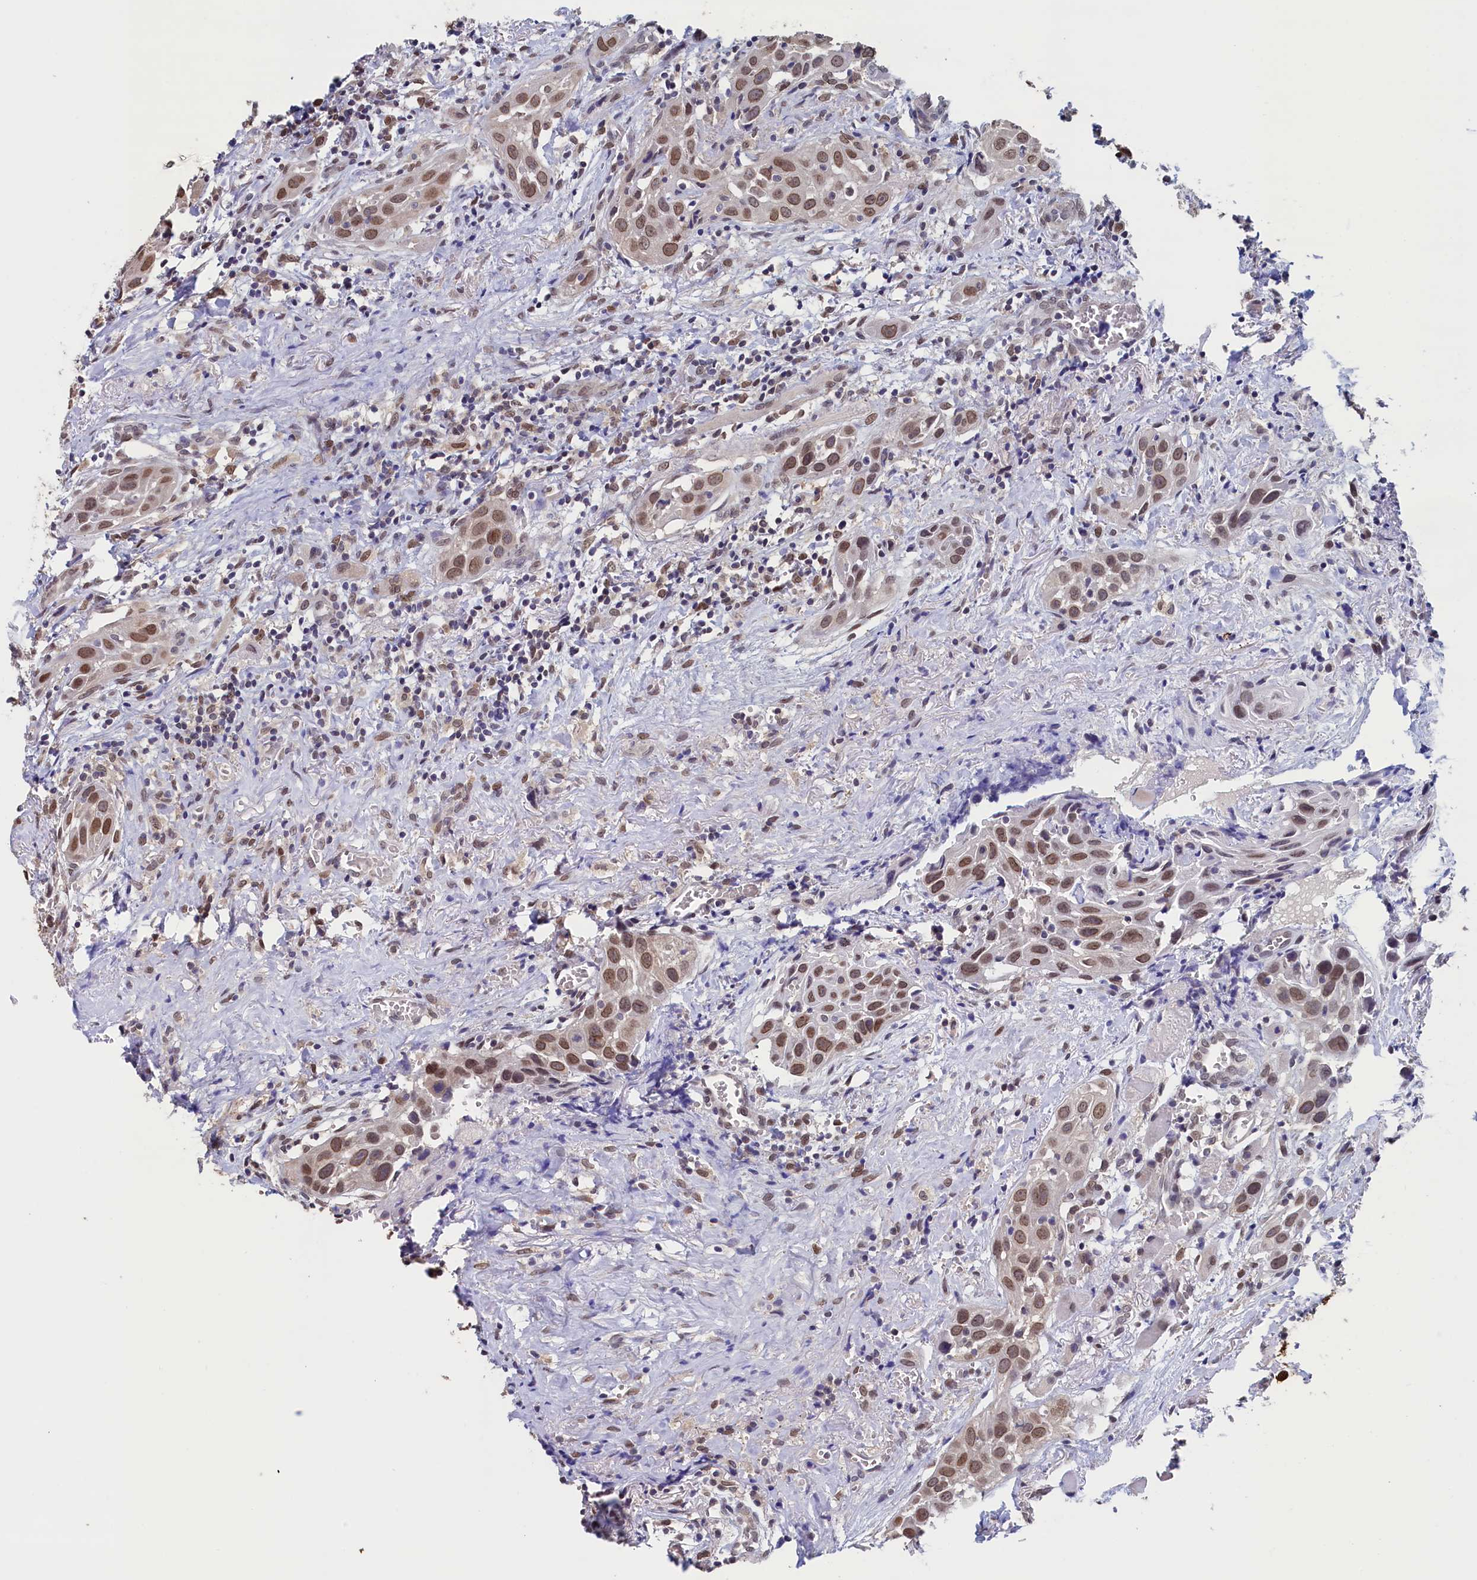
{"staining": {"intensity": "moderate", "quantity": ">75%", "location": "nuclear"}, "tissue": "head and neck cancer", "cell_type": "Tumor cells", "image_type": "cancer", "snomed": [{"axis": "morphology", "description": "Squamous cell carcinoma, NOS"}, {"axis": "topography", "description": "Oral tissue"}, {"axis": "topography", "description": "Head-Neck"}], "caption": "This is a micrograph of IHC staining of head and neck cancer (squamous cell carcinoma), which shows moderate expression in the nuclear of tumor cells.", "gene": "AHCY", "patient": {"sex": "female", "age": 50}}